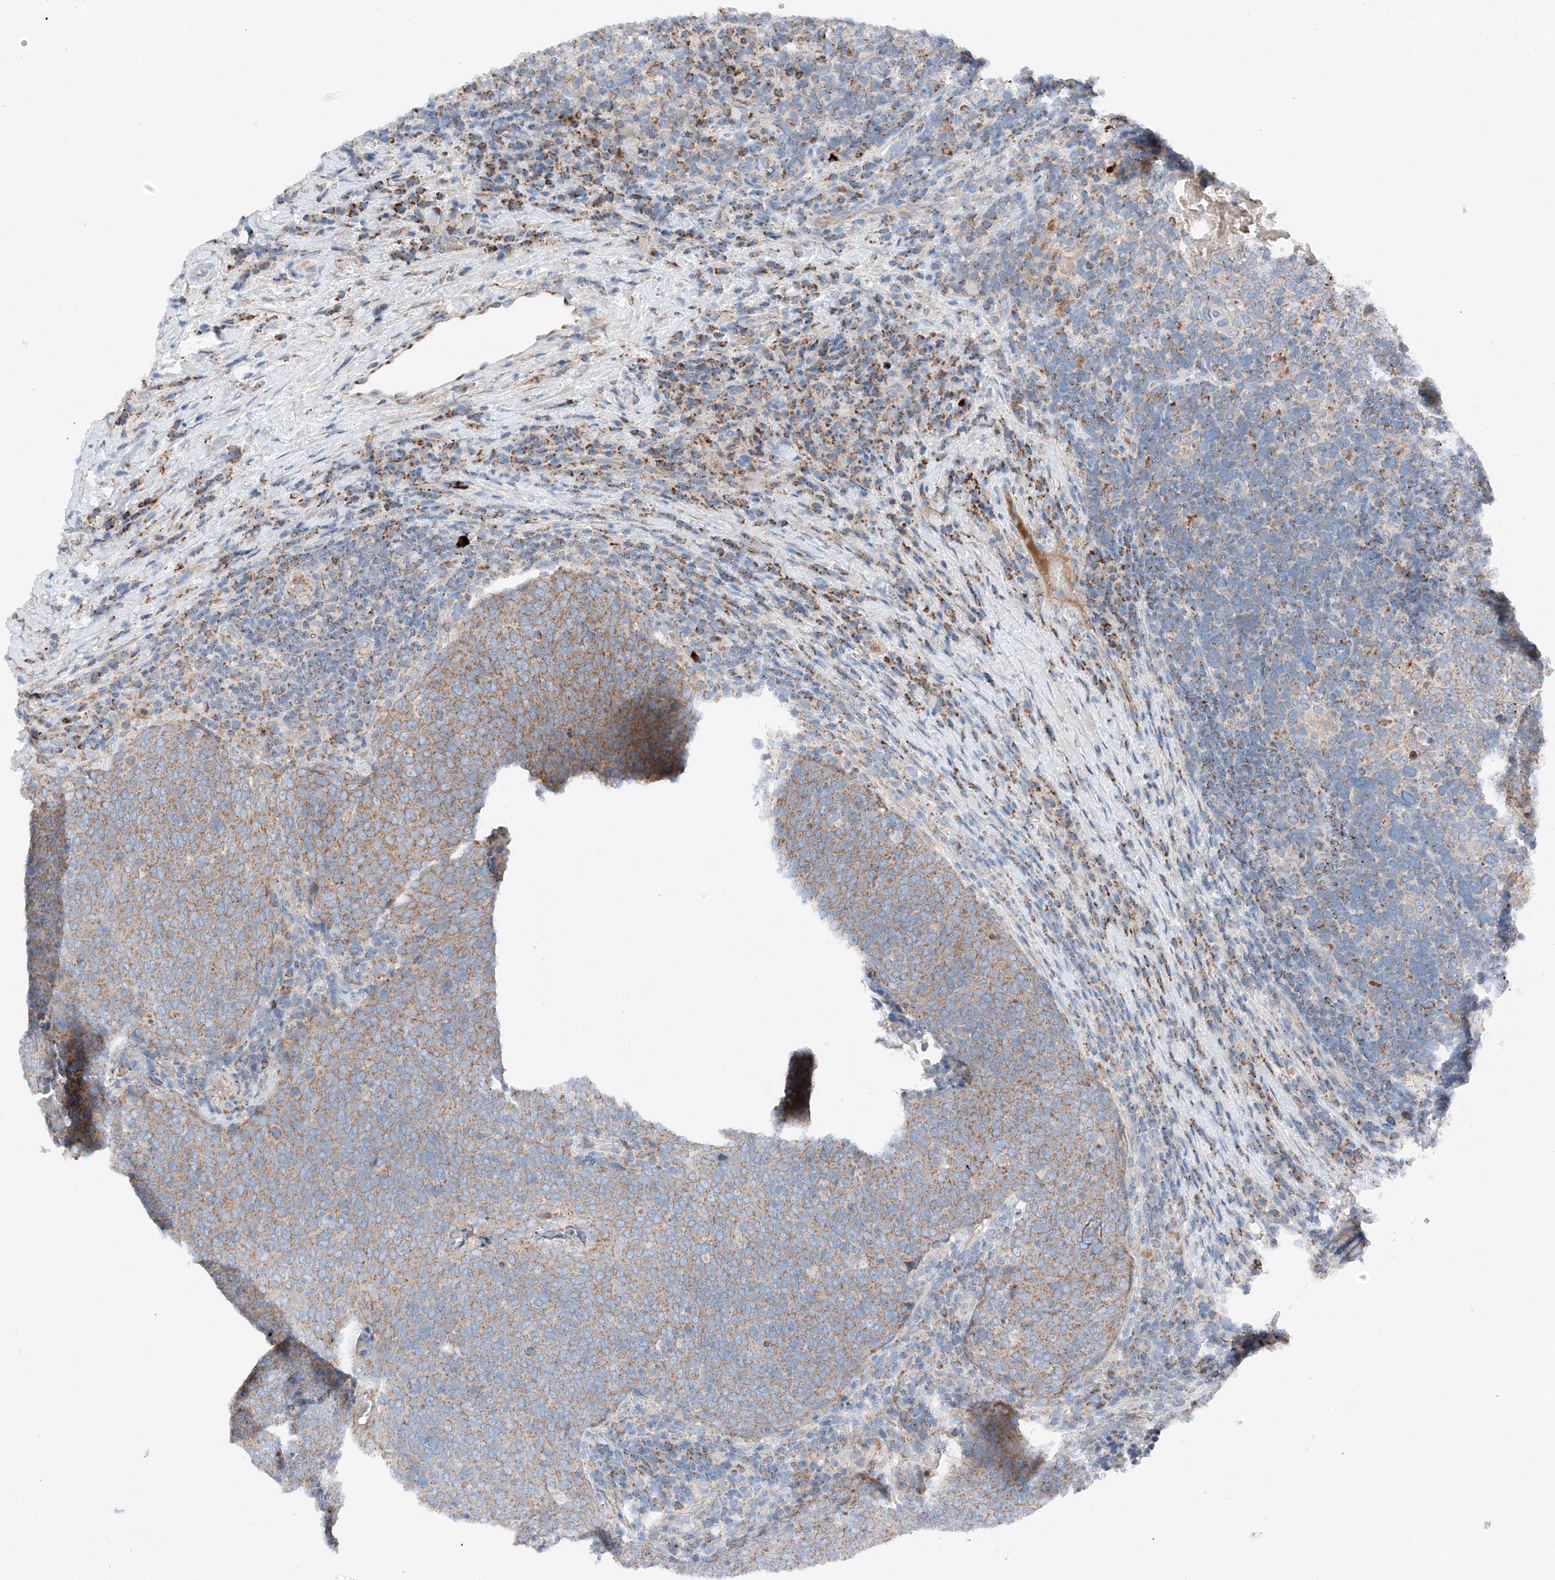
{"staining": {"intensity": "moderate", "quantity": ">75%", "location": "cytoplasmic/membranous"}, "tissue": "head and neck cancer", "cell_type": "Tumor cells", "image_type": "cancer", "snomed": [{"axis": "morphology", "description": "Squamous cell carcinoma, NOS"}, {"axis": "morphology", "description": "Squamous cell carcinoma, metastatic, NOS"}, {"axis": "topography", "description": "Lymph node"}, {"axis": "topography", "description": "Head-Neck"}], "caption": "High-power microscopy captured an immunohistochemistry photomicrograph of head and neck metastatic squamous cell carcinoma, revealing moderate cytoplasmic/membranous expression in approximately >75% of tumor cells.", "gene": "MRAP", "patient": {"sex": "male", "age": 62}}